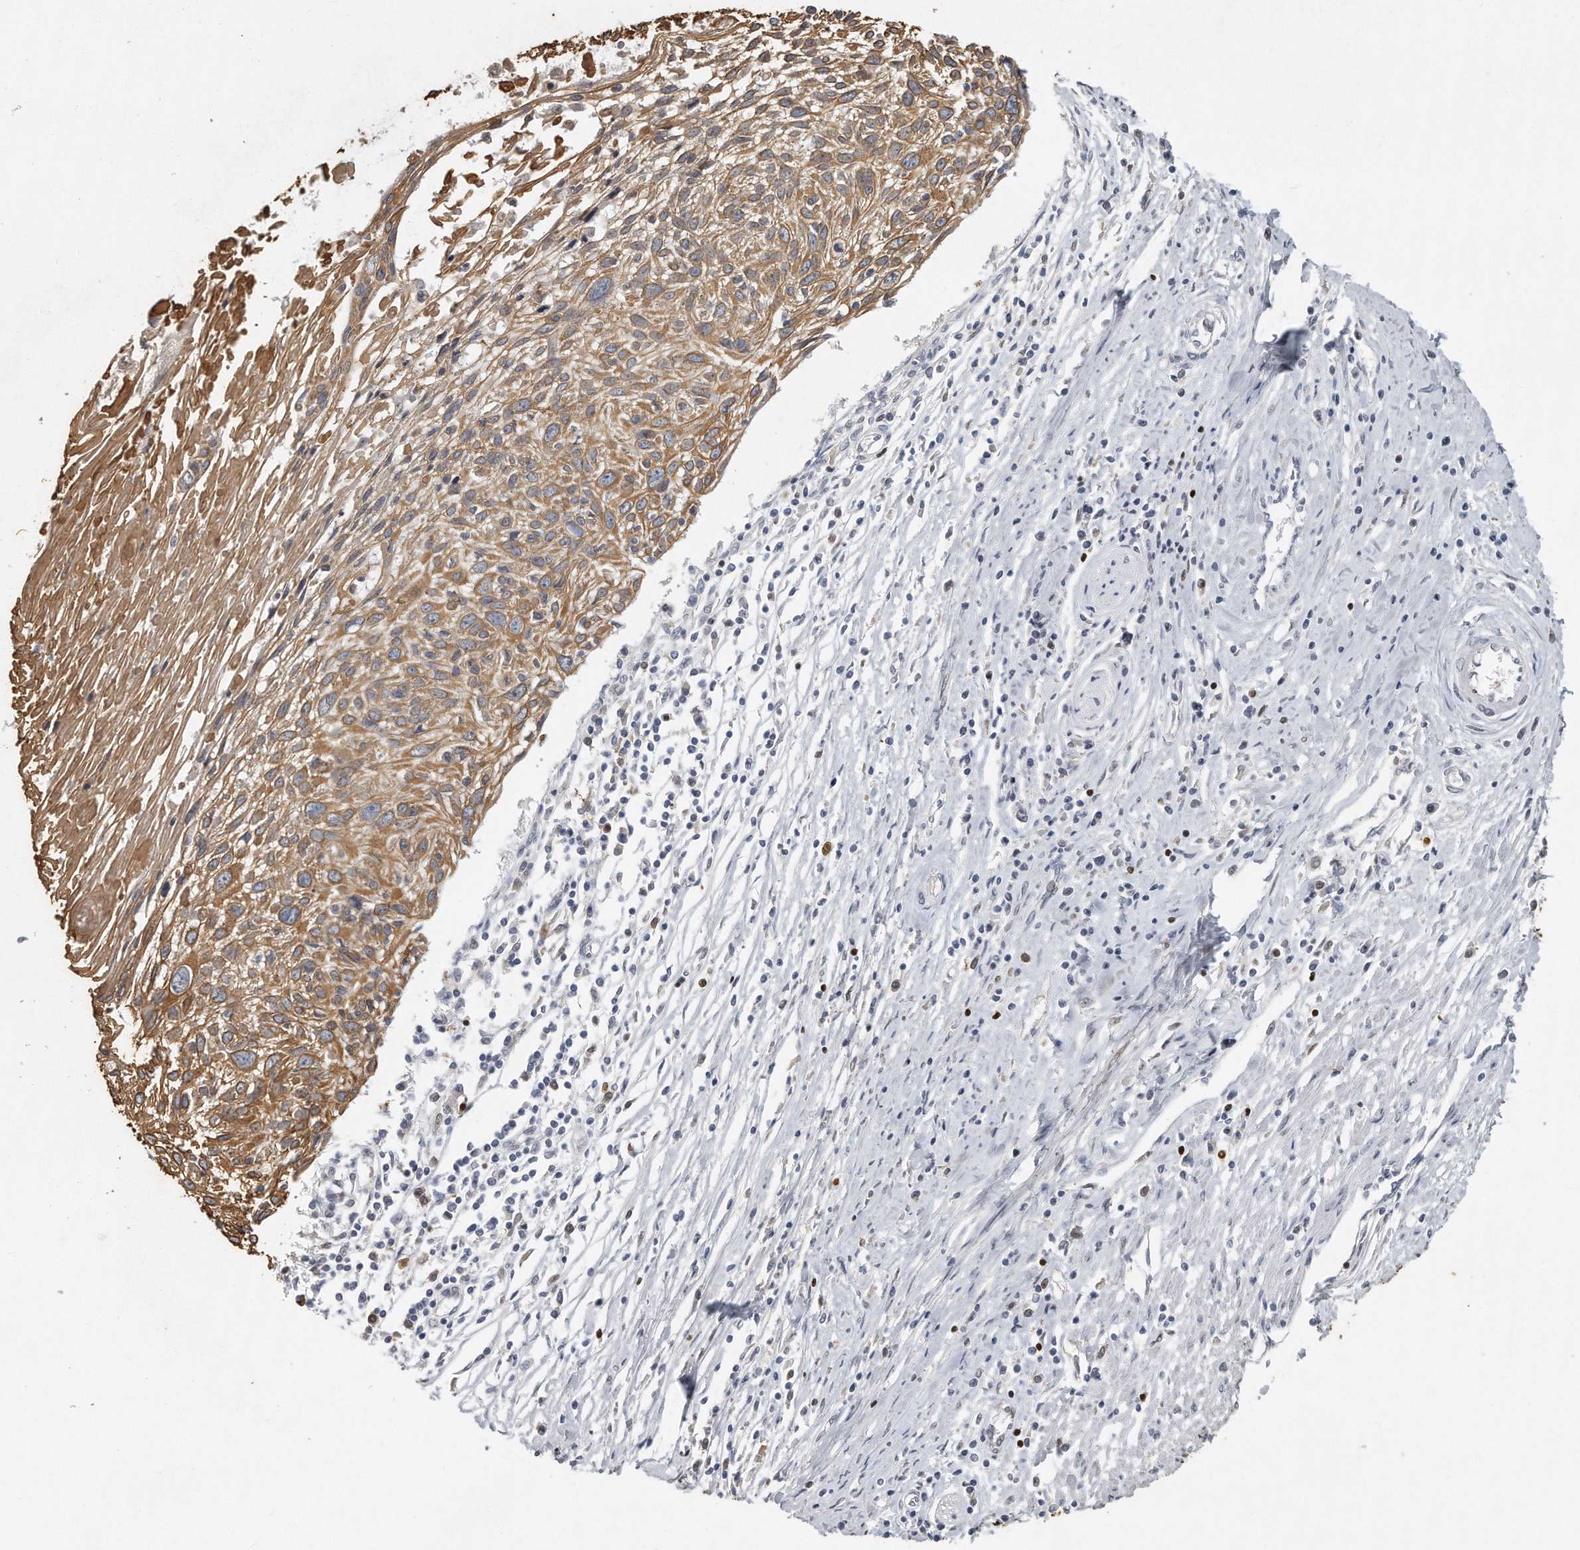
{"staining": {"intensity": "moderate", "quantity": ">75%", "location": "cytoplasmic/membranous"}, "tissue": "cervical cancer", "cell_type": "Tumor cells", "image_type": "cancer", "snomed": [{"axis": "morphology", "description": "Squamous cell carcinoma, NOS"}, {"axis": "topography", "description": "Cervix"}], "caption": "Cervical squamous cell carcinoma was stained to show a protein in brown. There is medium levels of moderate cytoplasmic/membranous expression in about >75% of tumor cells.", "gene": "CAMK1", "patient": {"sex": "female", "age": 51}}